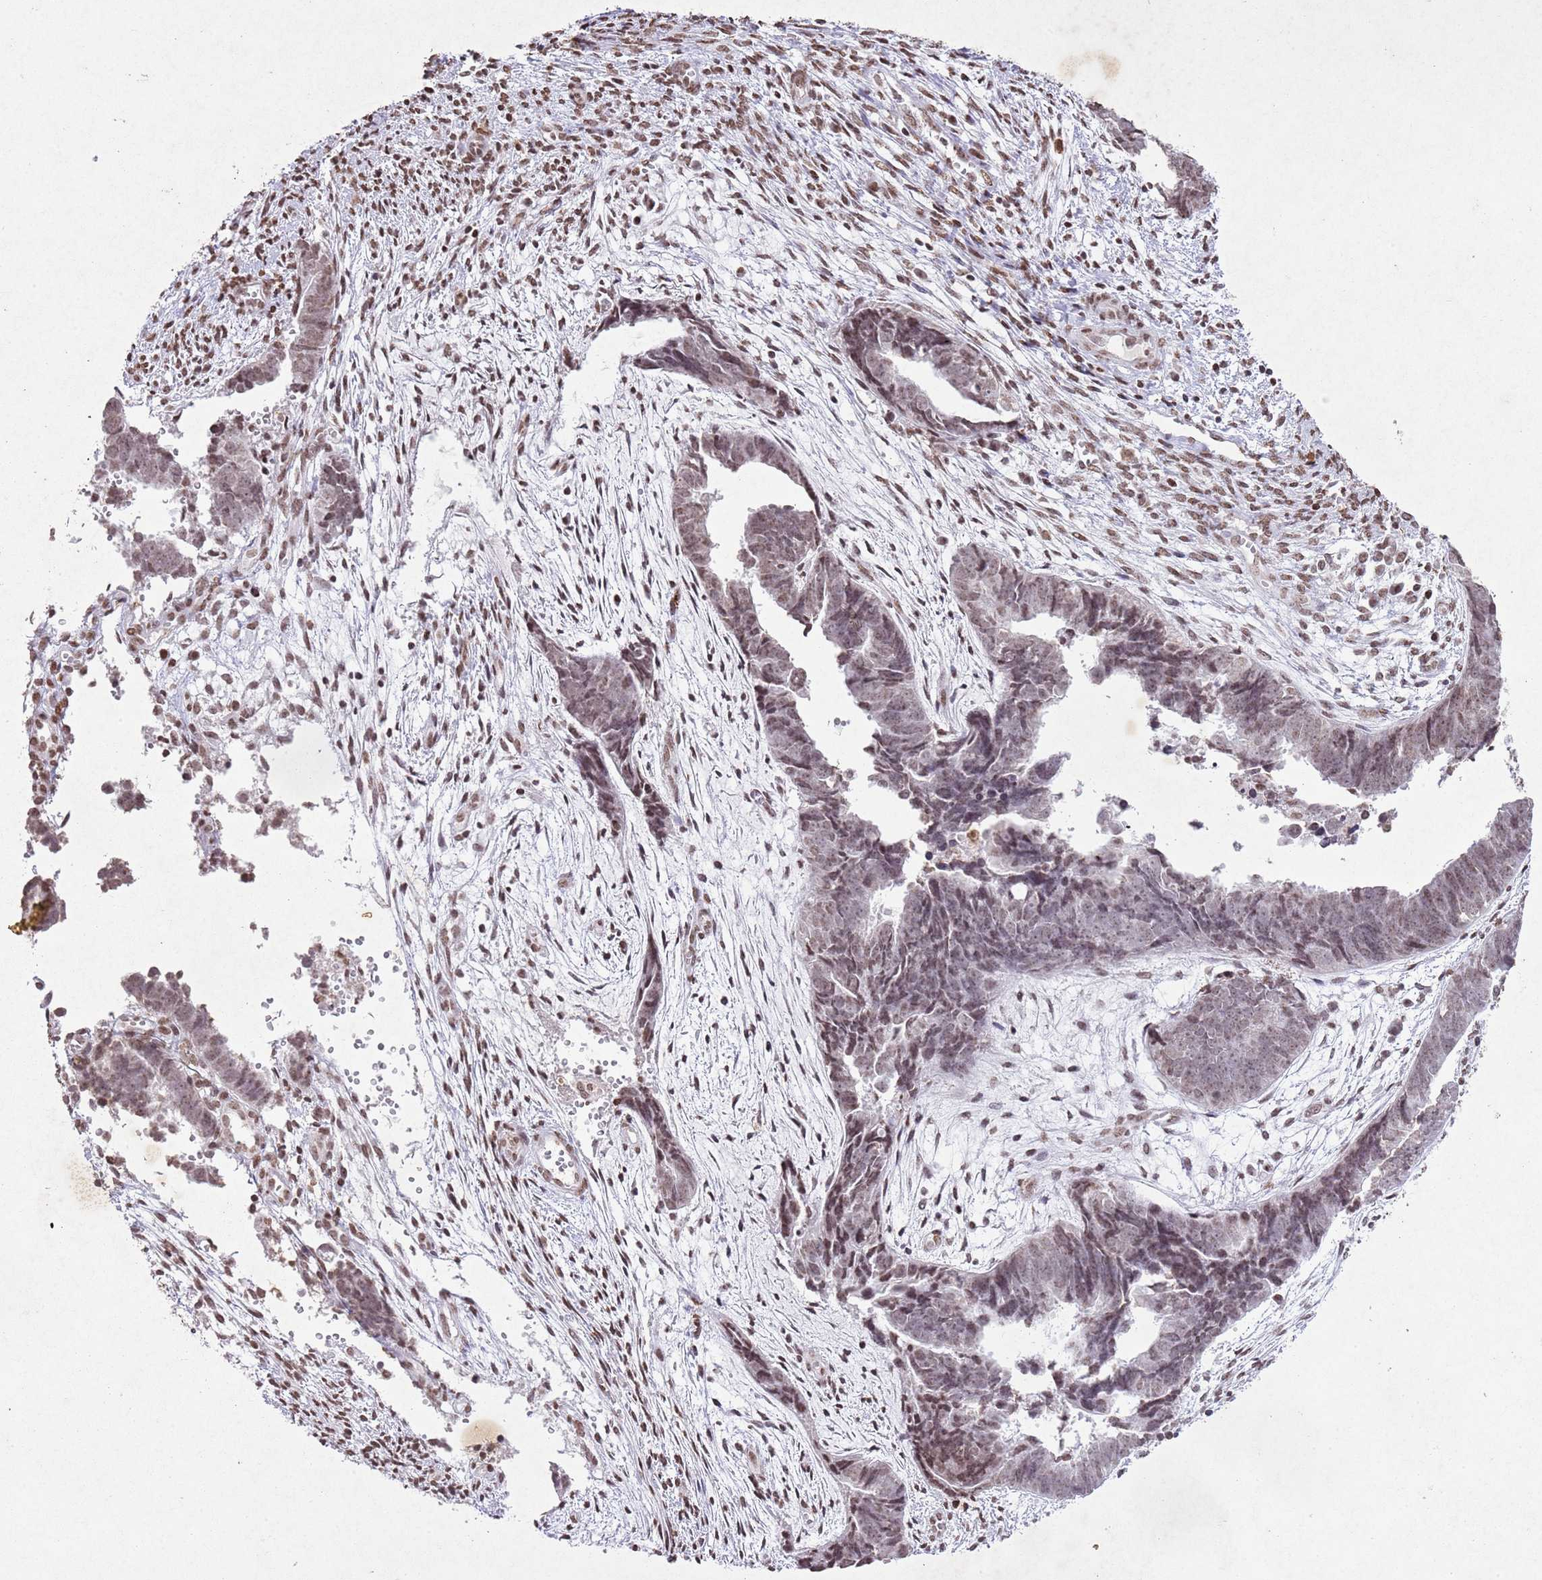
{"staining": {"intensity": "moderate", "quantity": "25%-75%", "location": "nuclear"}, "tissue": "endometrial cancer", "cell_type": "Tumor cells", "image_type": "cancer", "snomed": [{"axis": "morphology", "description": "Adenocarcinoma, NOS"}, {"axis": "topography", "description": "Endometrium"}], "caption": "The micrograph reveals a brown stain indicating the presence of a protein in the nuclear of tumor cells in endometrial adenocarcinoma.", "gene": "BMAL1", "patient": {"sex": "female", "age": 75}}